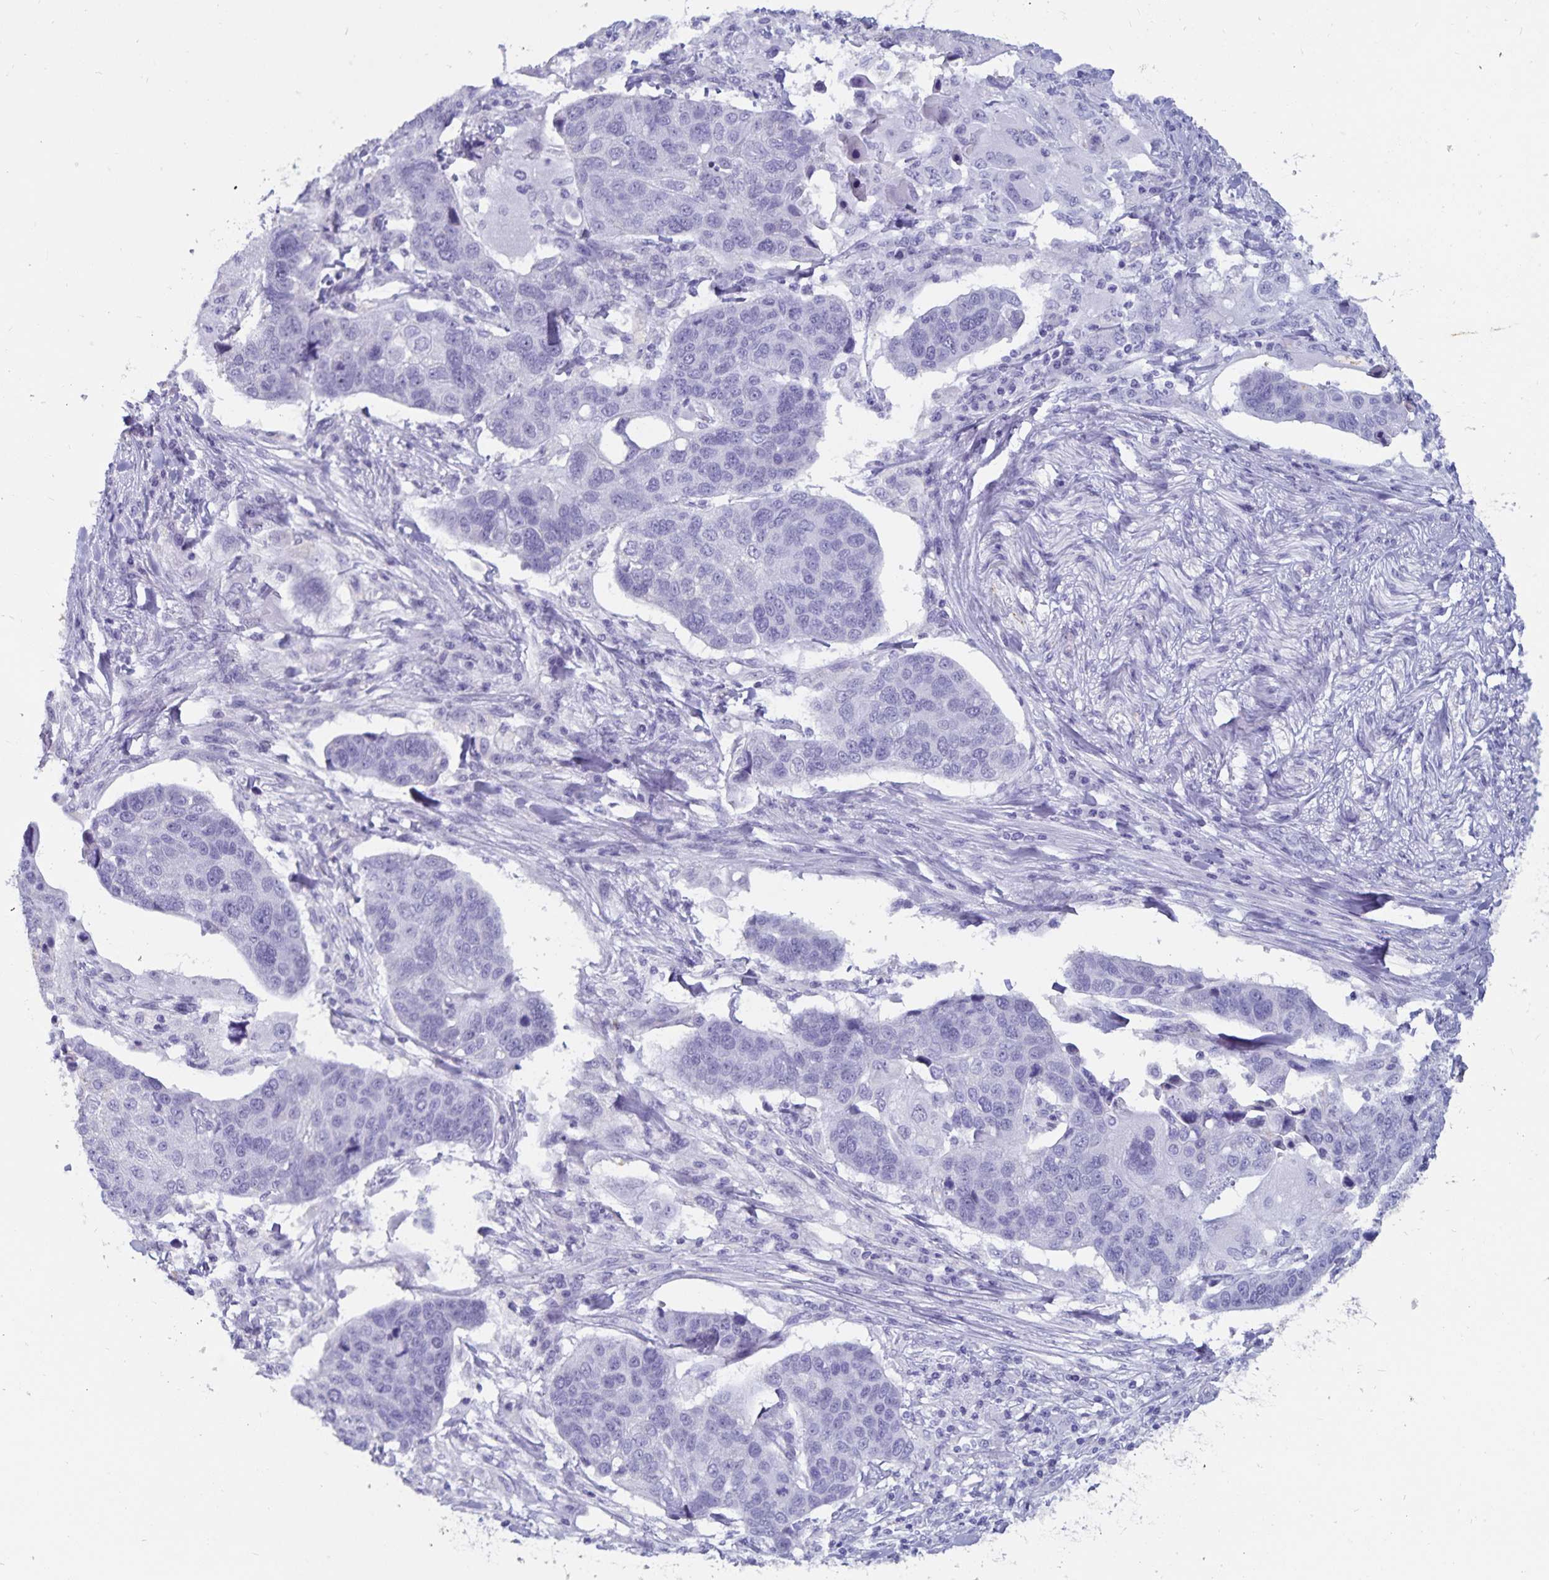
{"staining": {"intensity": "negative", "quantity": "none", "location": "none"}, "tissue": "lung cancer", "cell_type": "Tumor cells", "image_type": "cancer", "snomed": [{"axis": "morphology", "description": "Squamous cell carcinoma, NOS"}, {"axis": "topography", "description": "Lymph node"}, {"axis": "topography", "description": "Lung"}], "caption": "Tumor cells show no significant expression in lung cancer (squamous cell carcinoma).", "gene": "GPR137", "patient": {"sex": "male", "age": 61}}